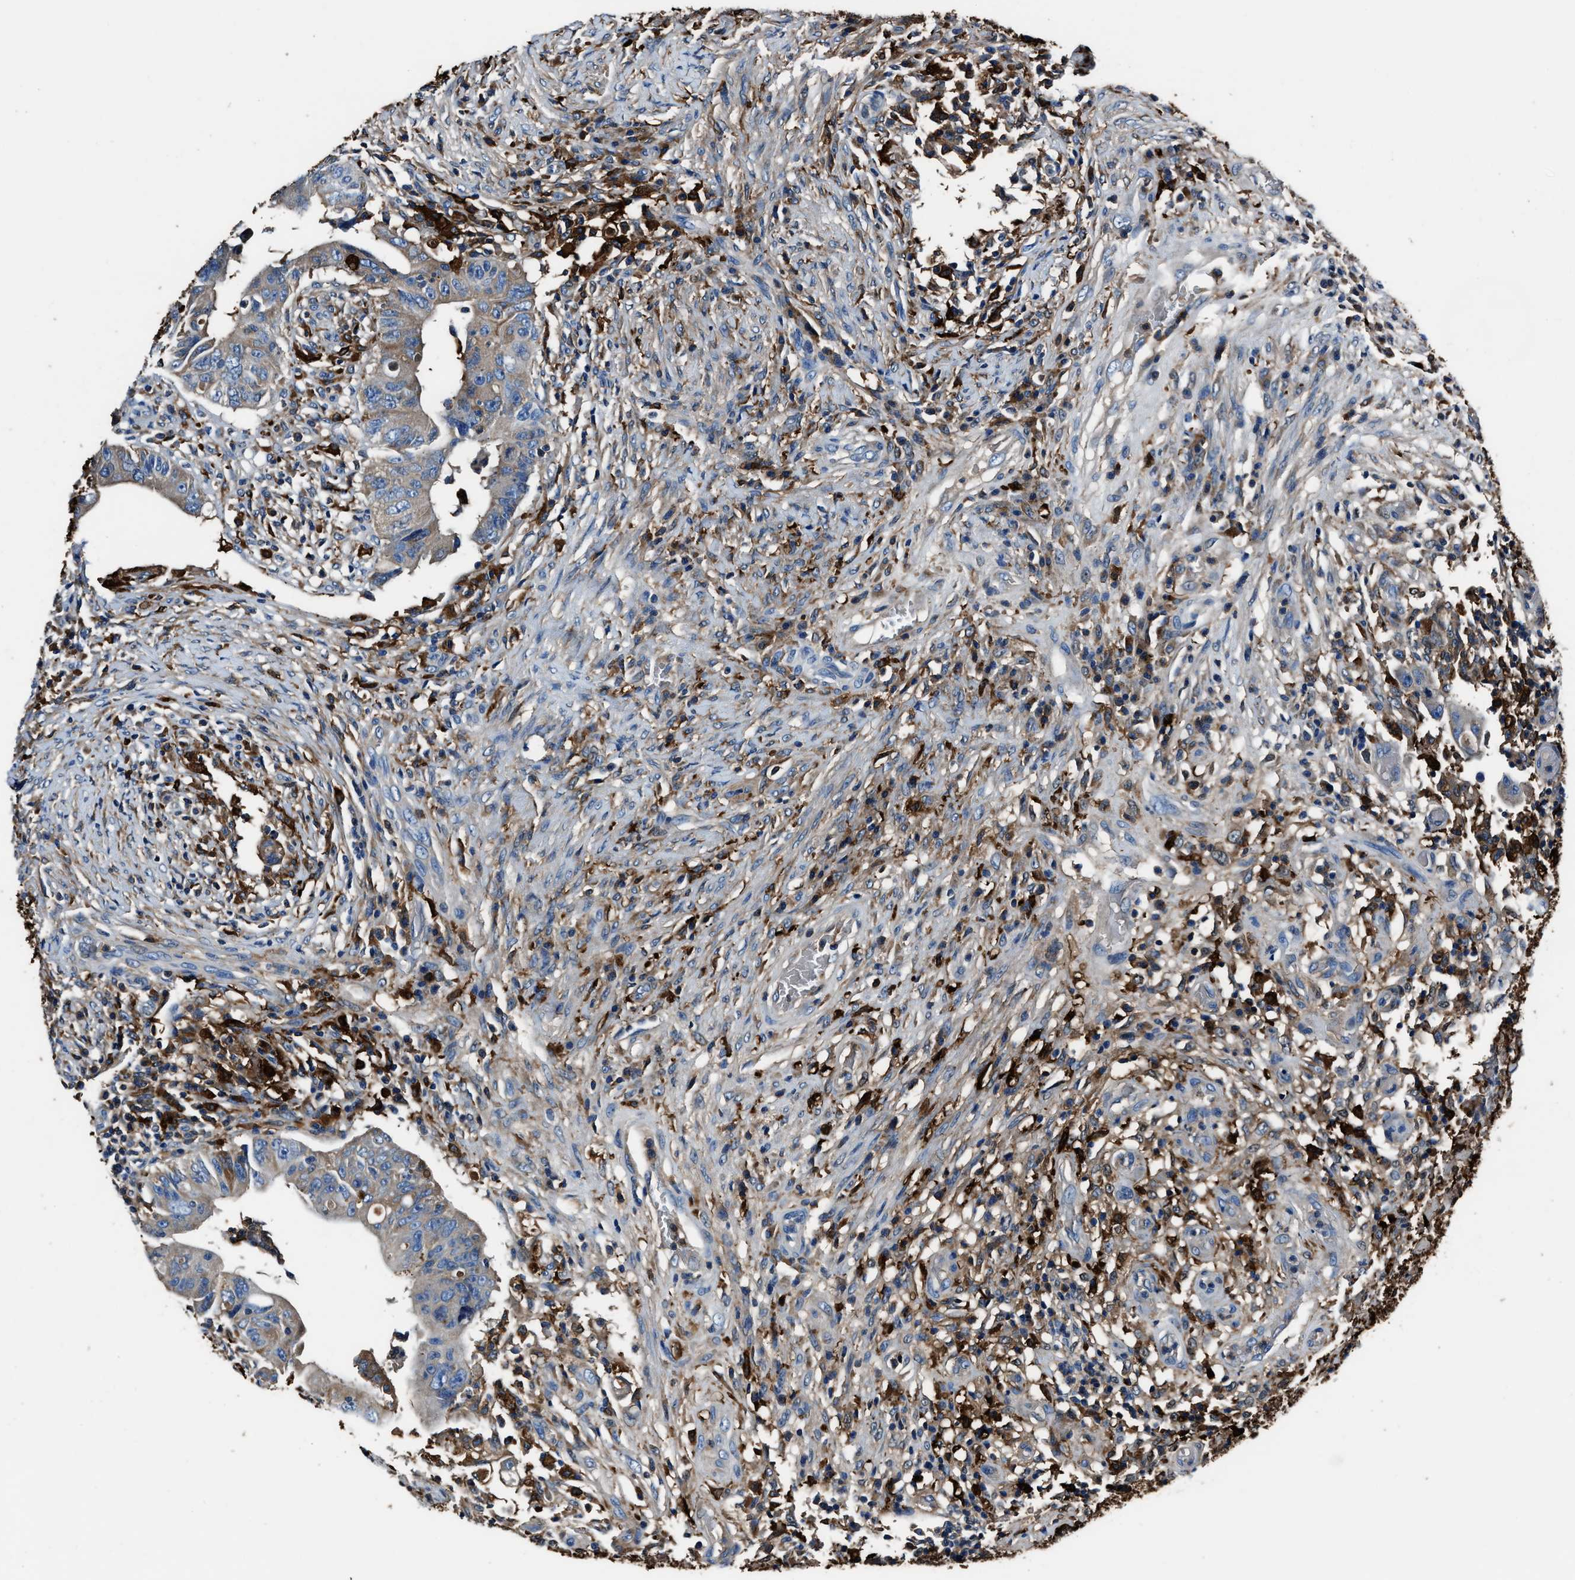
{"staining": {"intensity": "weak", "quantity": "<25%", "location": "cytoplasmic/membranous"}, "tissue": "colorectal cancer", "cell_type": "Tumor cells", "image_type": "cancer", "snomed": [{"axis": "morphology", "description": "Adenocarcinoma, NOS"}, {"axis": "topography", "description": "Rectum"}], "caption": "Immunohistochemistry (IHC) micrograph of human colorectal cancer stained for a protein (brown), which demonstrates no positivity in tumor cells.", "gene": "FTL", "patient": {"sex": "female", "age": 71}}